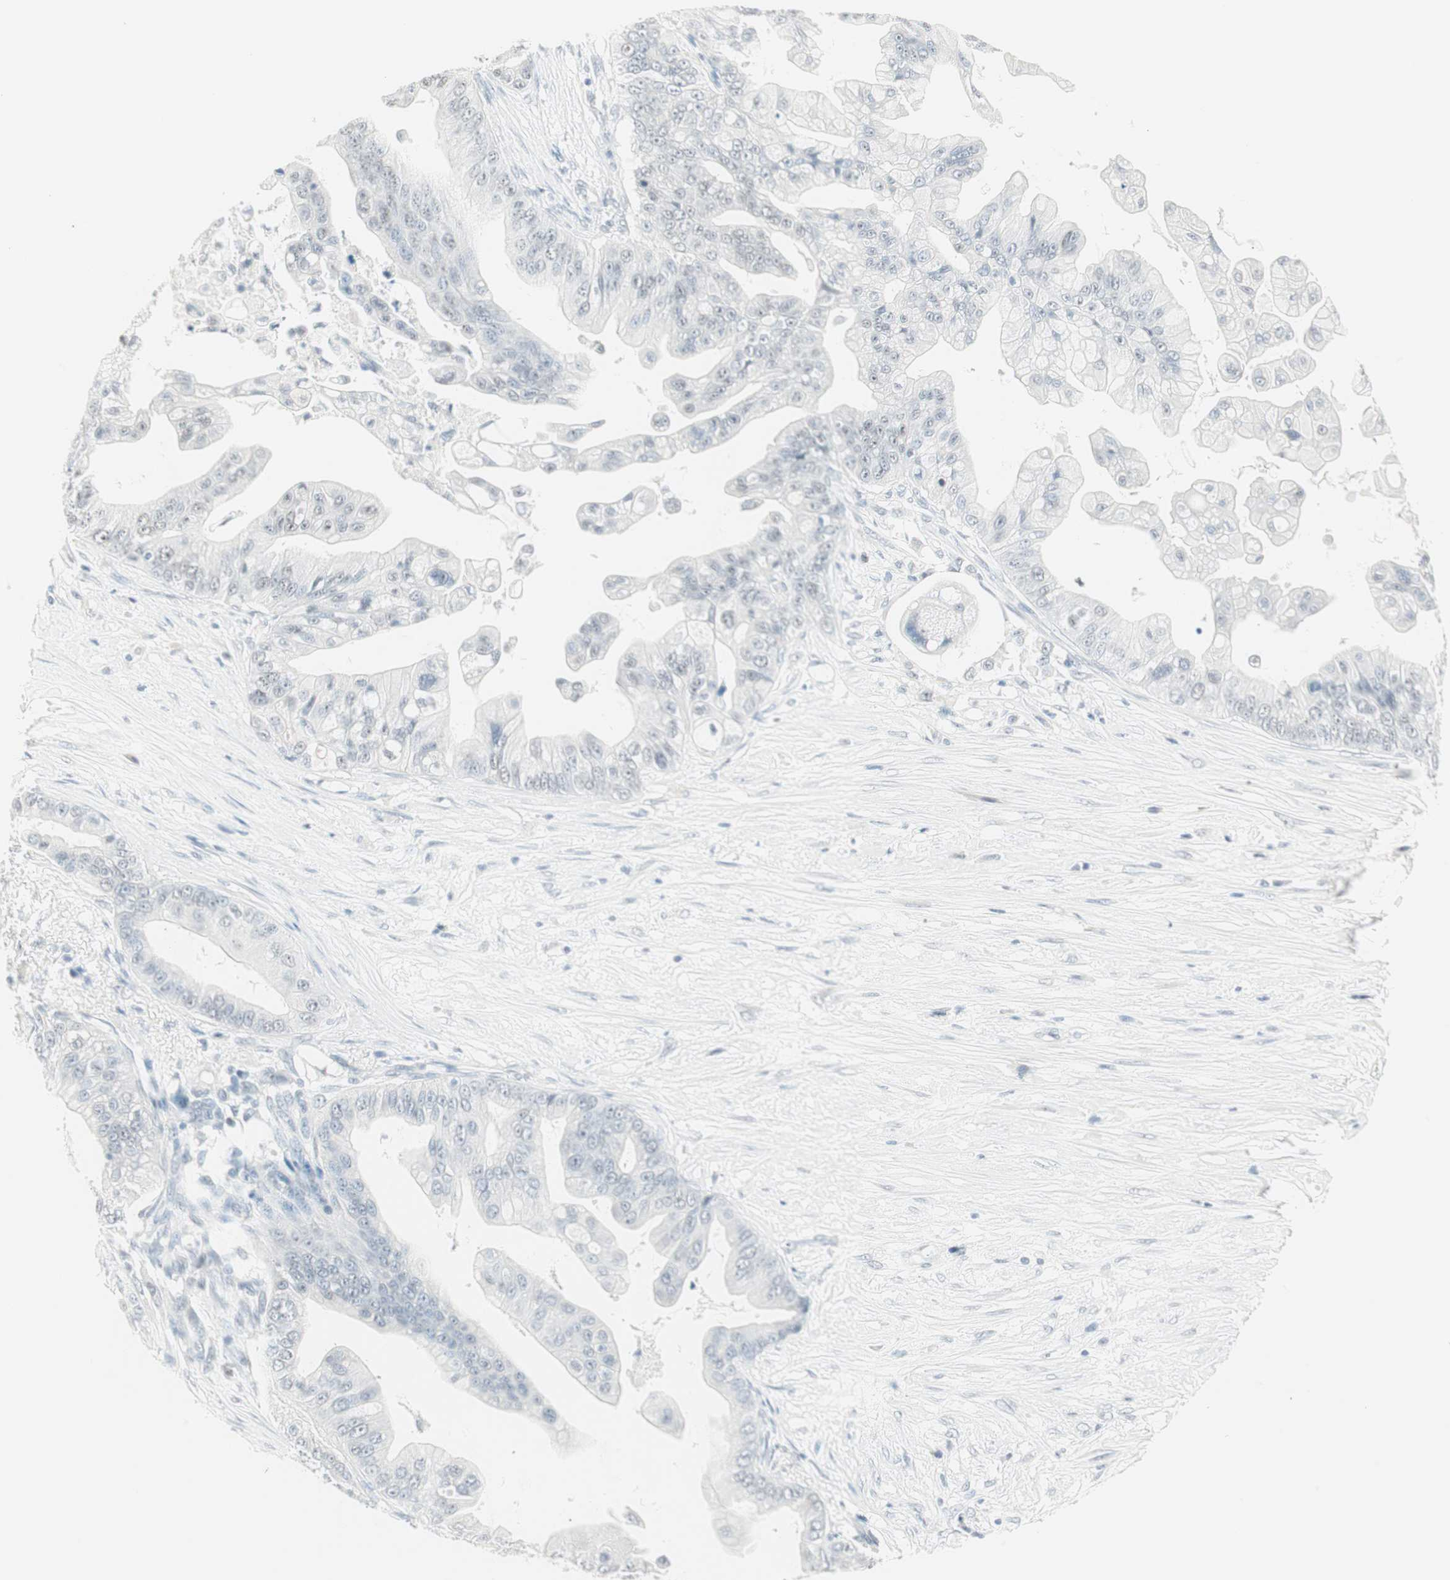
{"staining": {"intensity": "negative", "quantity": "none", "location": "none"}, "tissue": "pancreatic cancer", "cell_type": "Tumor cells", "image_type": "cancer", "snomed": [{"axis": "morphology", "description": "Adenocarcinoma, NOS"}, {"axis": "topography", "description": "Pancreas"}], "caption": "Tumor cells are negative for protein expression in human pancreatic adenocarcinoma.", "gene": "HOXB13", "patient": {"sex": "female", "age": 75}}